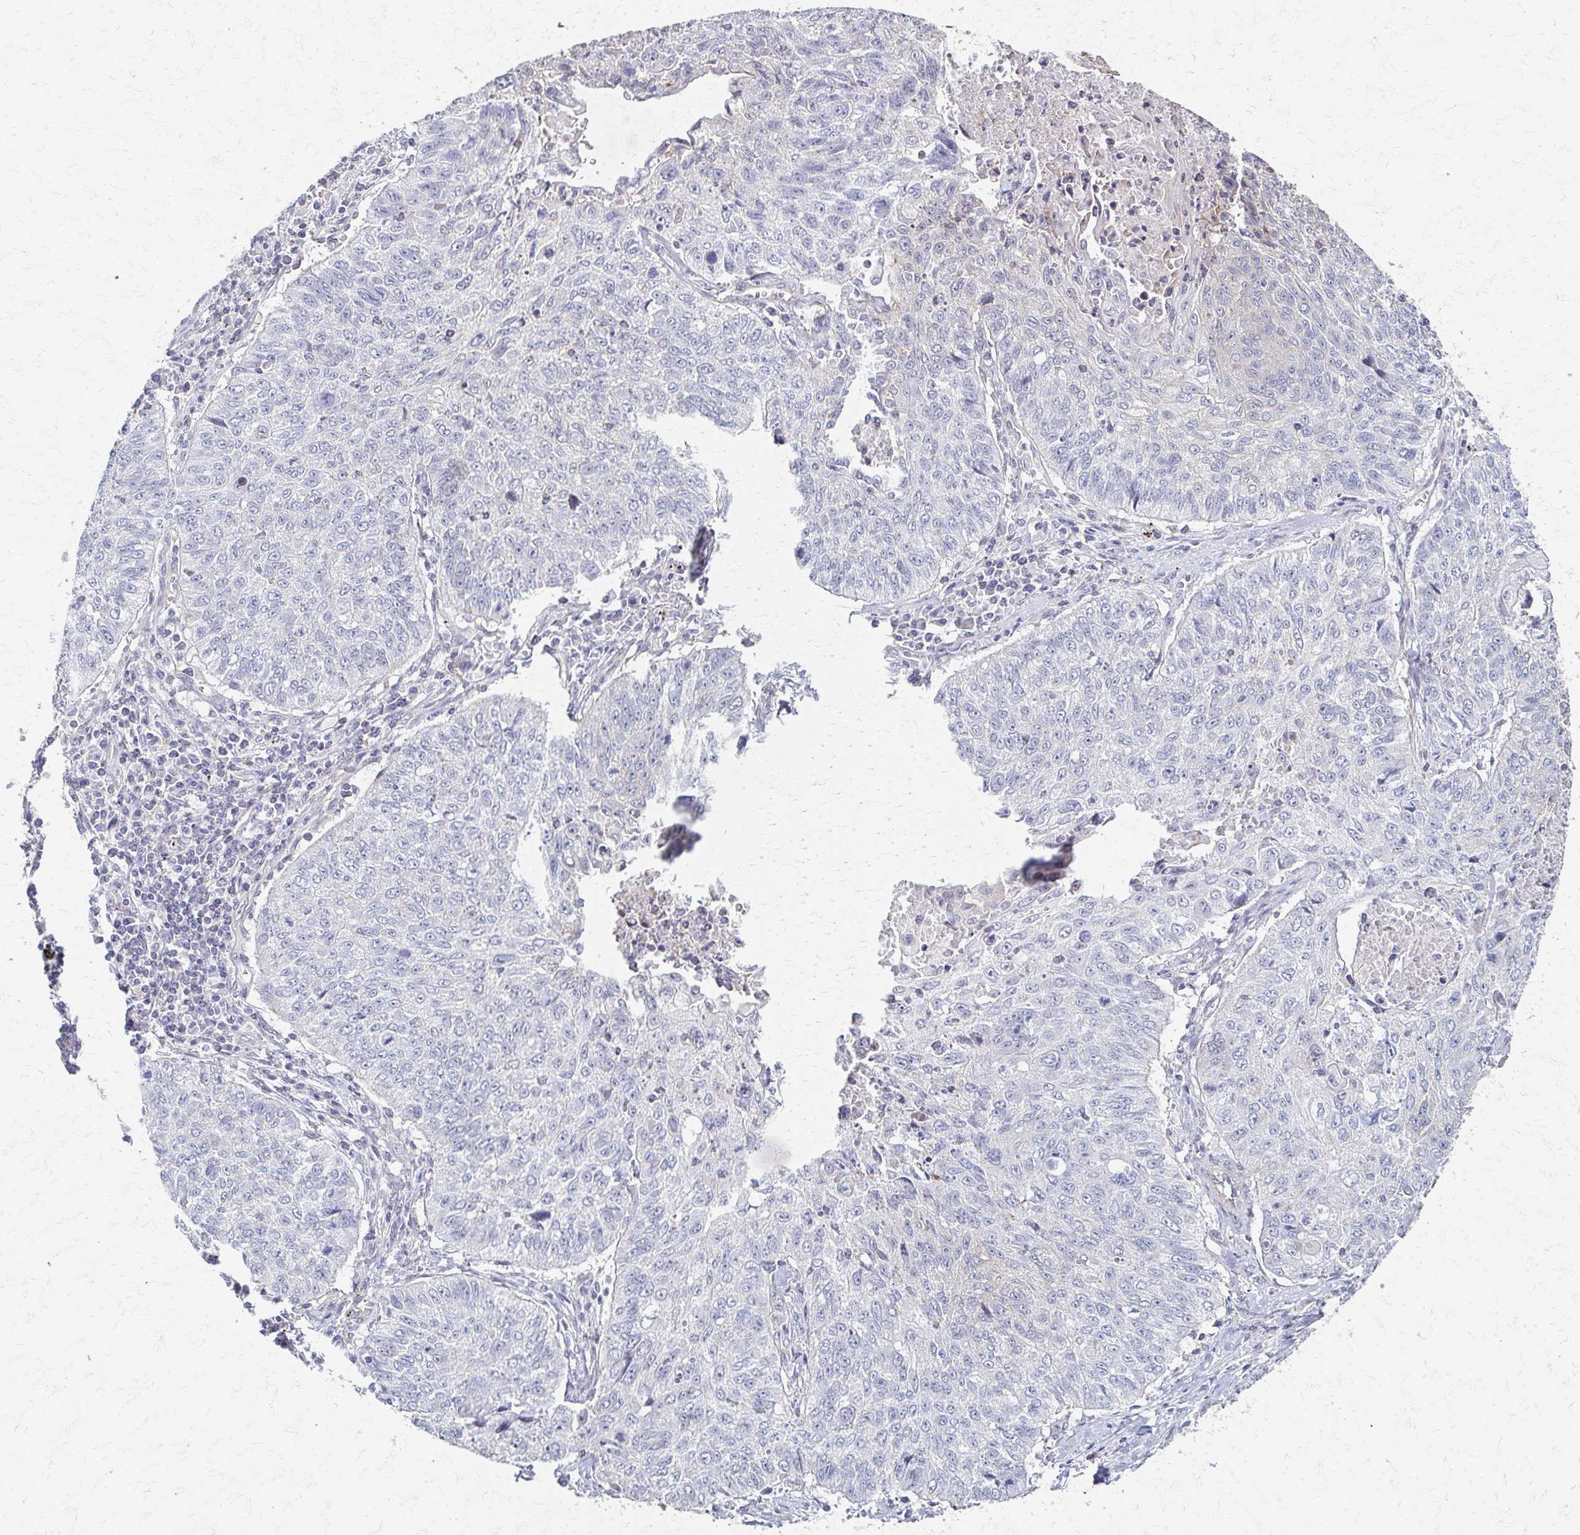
{"staining": {"intensity": "negative", "quantity": "none", "location": "none"}, "tissue": "lung cancer", "cell_type": "Tumor cells", "image_type": "cancer", "snomed": [{"axis": "morphology", "description": "Normal morphology"}, {"axis": "morphology", "description": "Aneuploidy"}, {"axis": "morphology", "description": "Squamous cell carcinoma, NOS"}, {"axis": "topography", "description": "Lymph node"}, {"axis": "topography", "description": "Lung"}], "caption": "This is an immunohistochemistry micrograph of lung cancer (aneuploidy). There is no staining in tumor cells.", "gene": "EOLA2", "patient": {"sex": "female", "age": 76}}